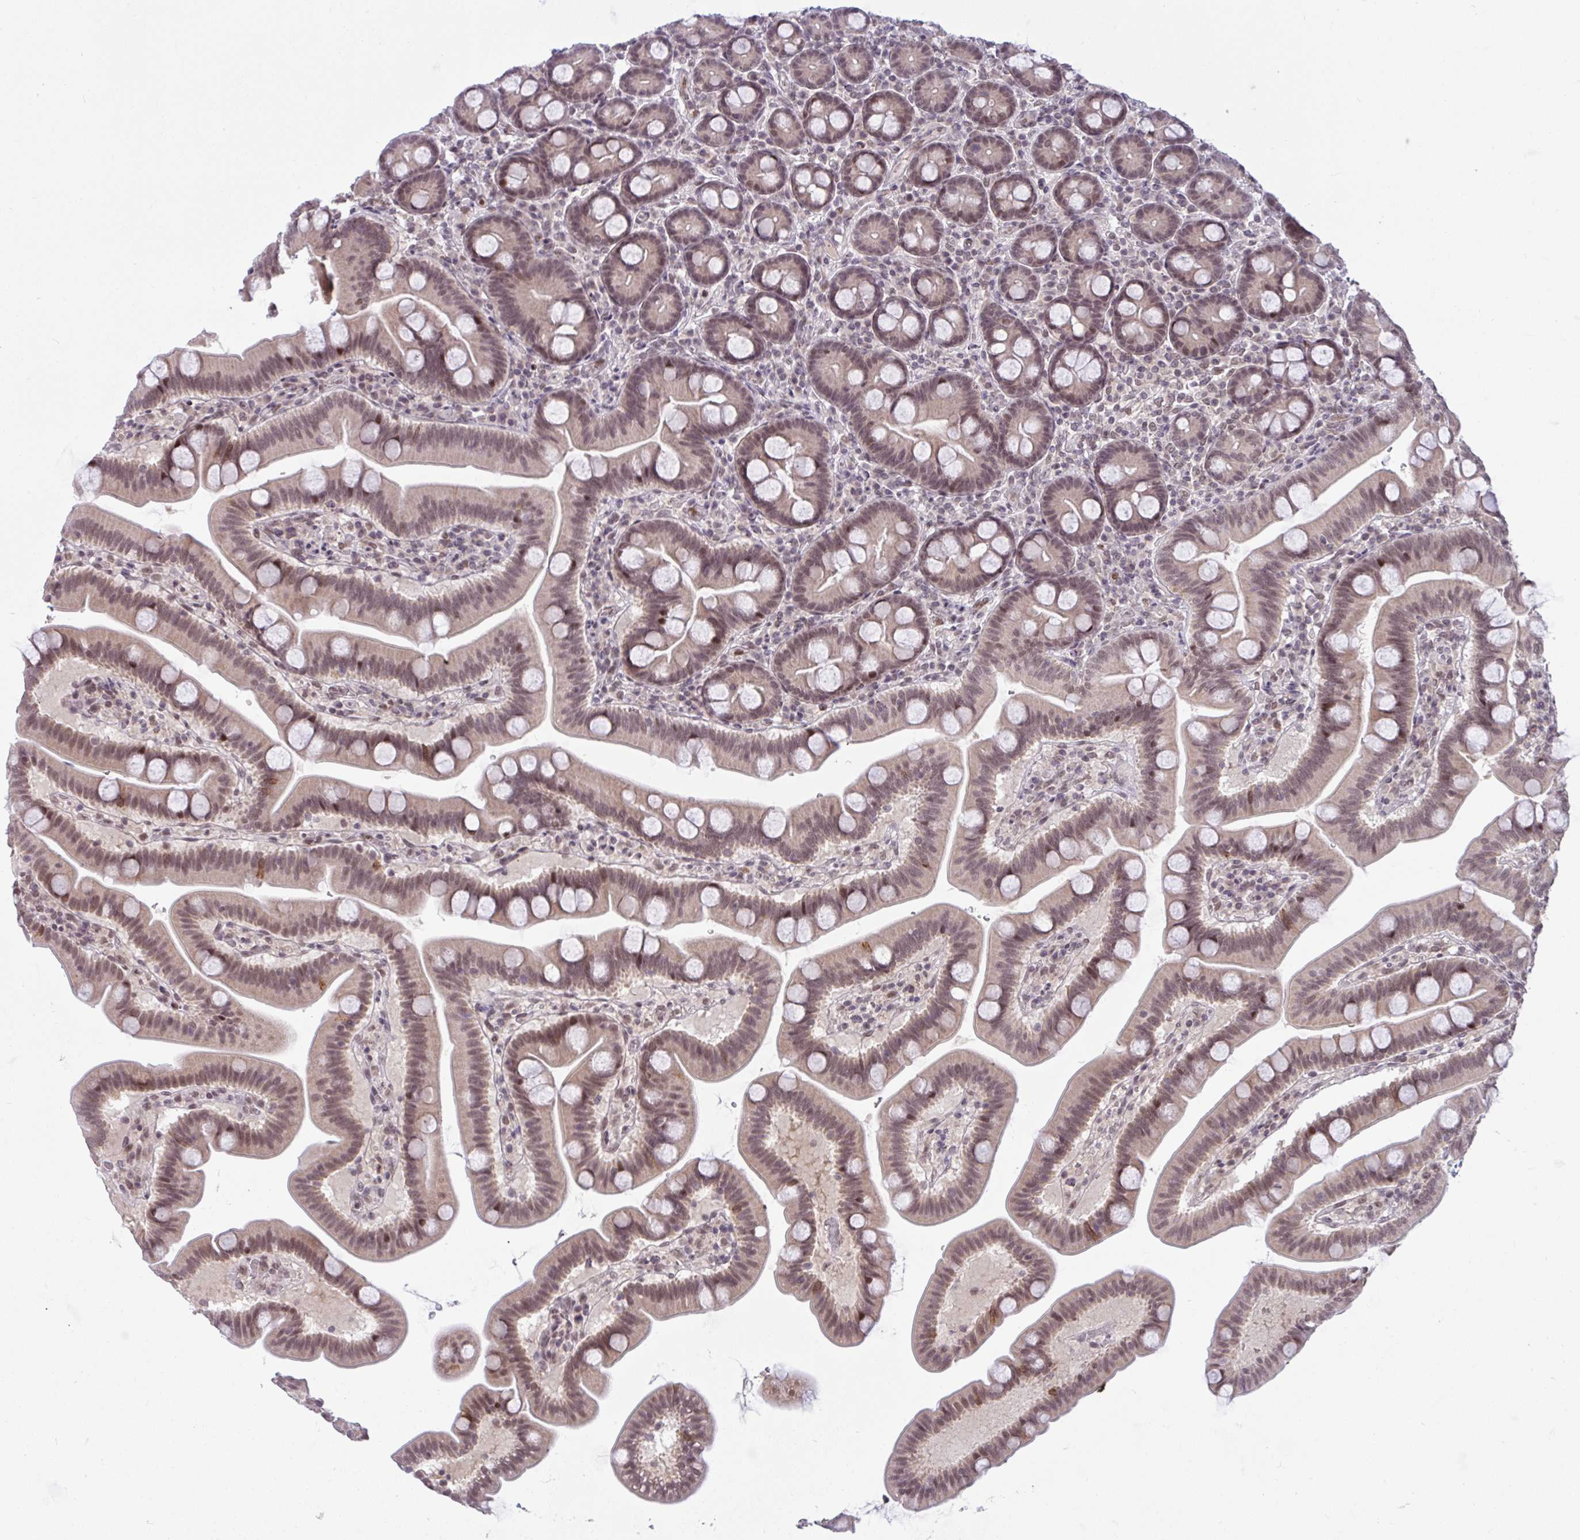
{"staining": {"intensity": "moderate", "quantity": ">75%", "location": "cytoplasmic/membranous,nuclear"}, "tissue": "duodenum", "cell_type": "Glandular cells", "image_type": "normal", "snomed": [{"axis": "morphology", "description": "Normal tissue, NOS"}, {"axis": "topography", "description": "Duodenum"}], "caption": "DAB (3,3'-diaminobenzidine) immunohistochemical staining of unremarkable human duodenum reveals moderate cytoplasmic/membranous,nuclear protein positivity in approximately >75% of glandular cells. (IHC, brightfield microscopy, high magnification).", "gene": "KLF2", "patient": {"sex": "male", "age": 59}}